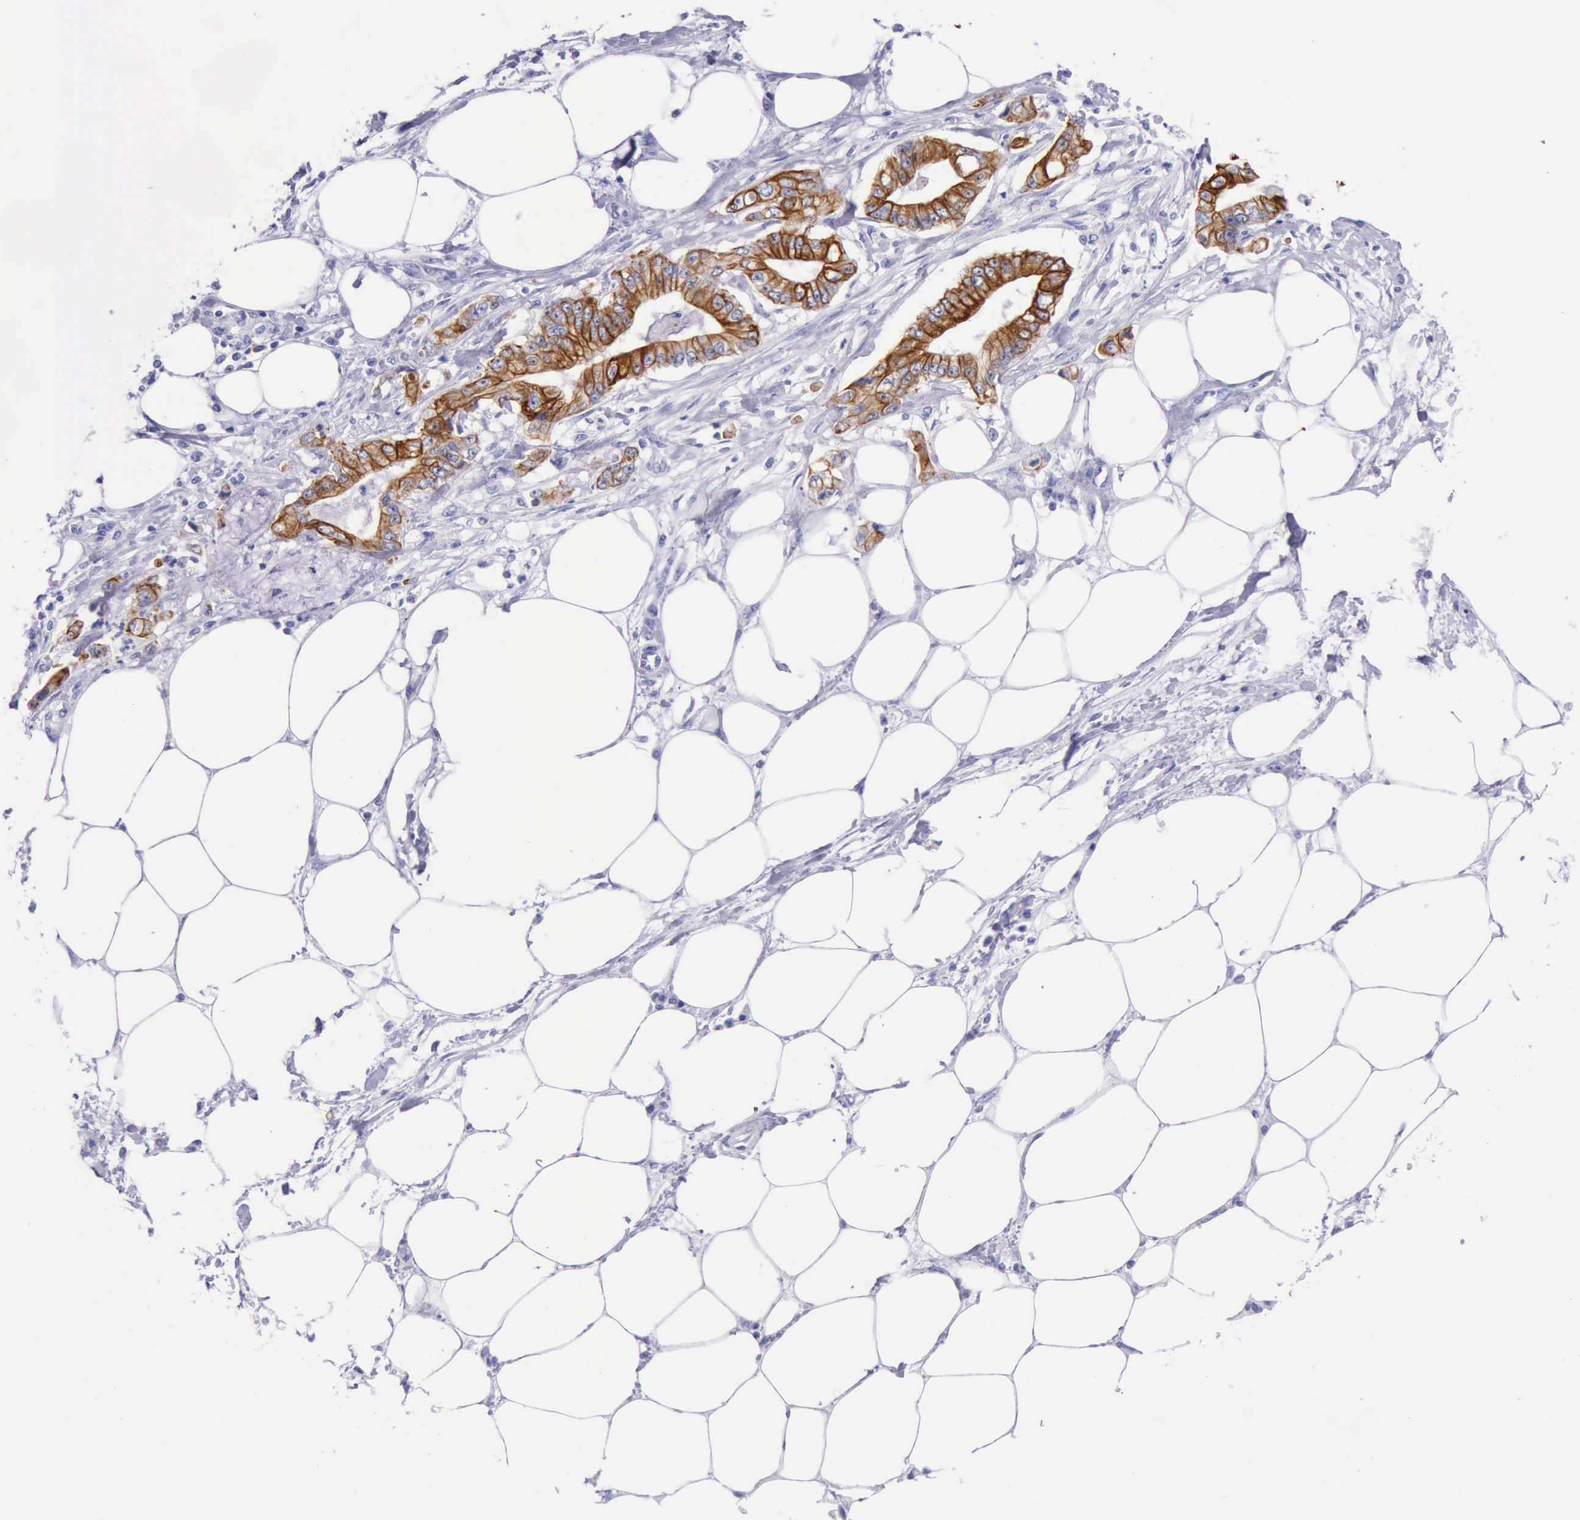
{"staining": {"intensity": "strong", "quantity": ">75%", "location": "cytoplasmic/membranous"}, "tissue": "pancreatic cancer", "cell_type": "Tumor cells", "image_type": "cancer", "snomed": [{"axis": "morphology", "description": "Adenocarcinoma, NOS"}, {"axis": "topography", "description": "Pancreas"}, {"axis": "topography", "description": "Stomach, upper"}], "caption": "Protein staining of pancreatic cancer tissue shows strong cytoplasmic/membranous staining in approximately >75% of tumor cells.", "gene": "KRT8", "patient": {"sex": "male", "age": 77}}